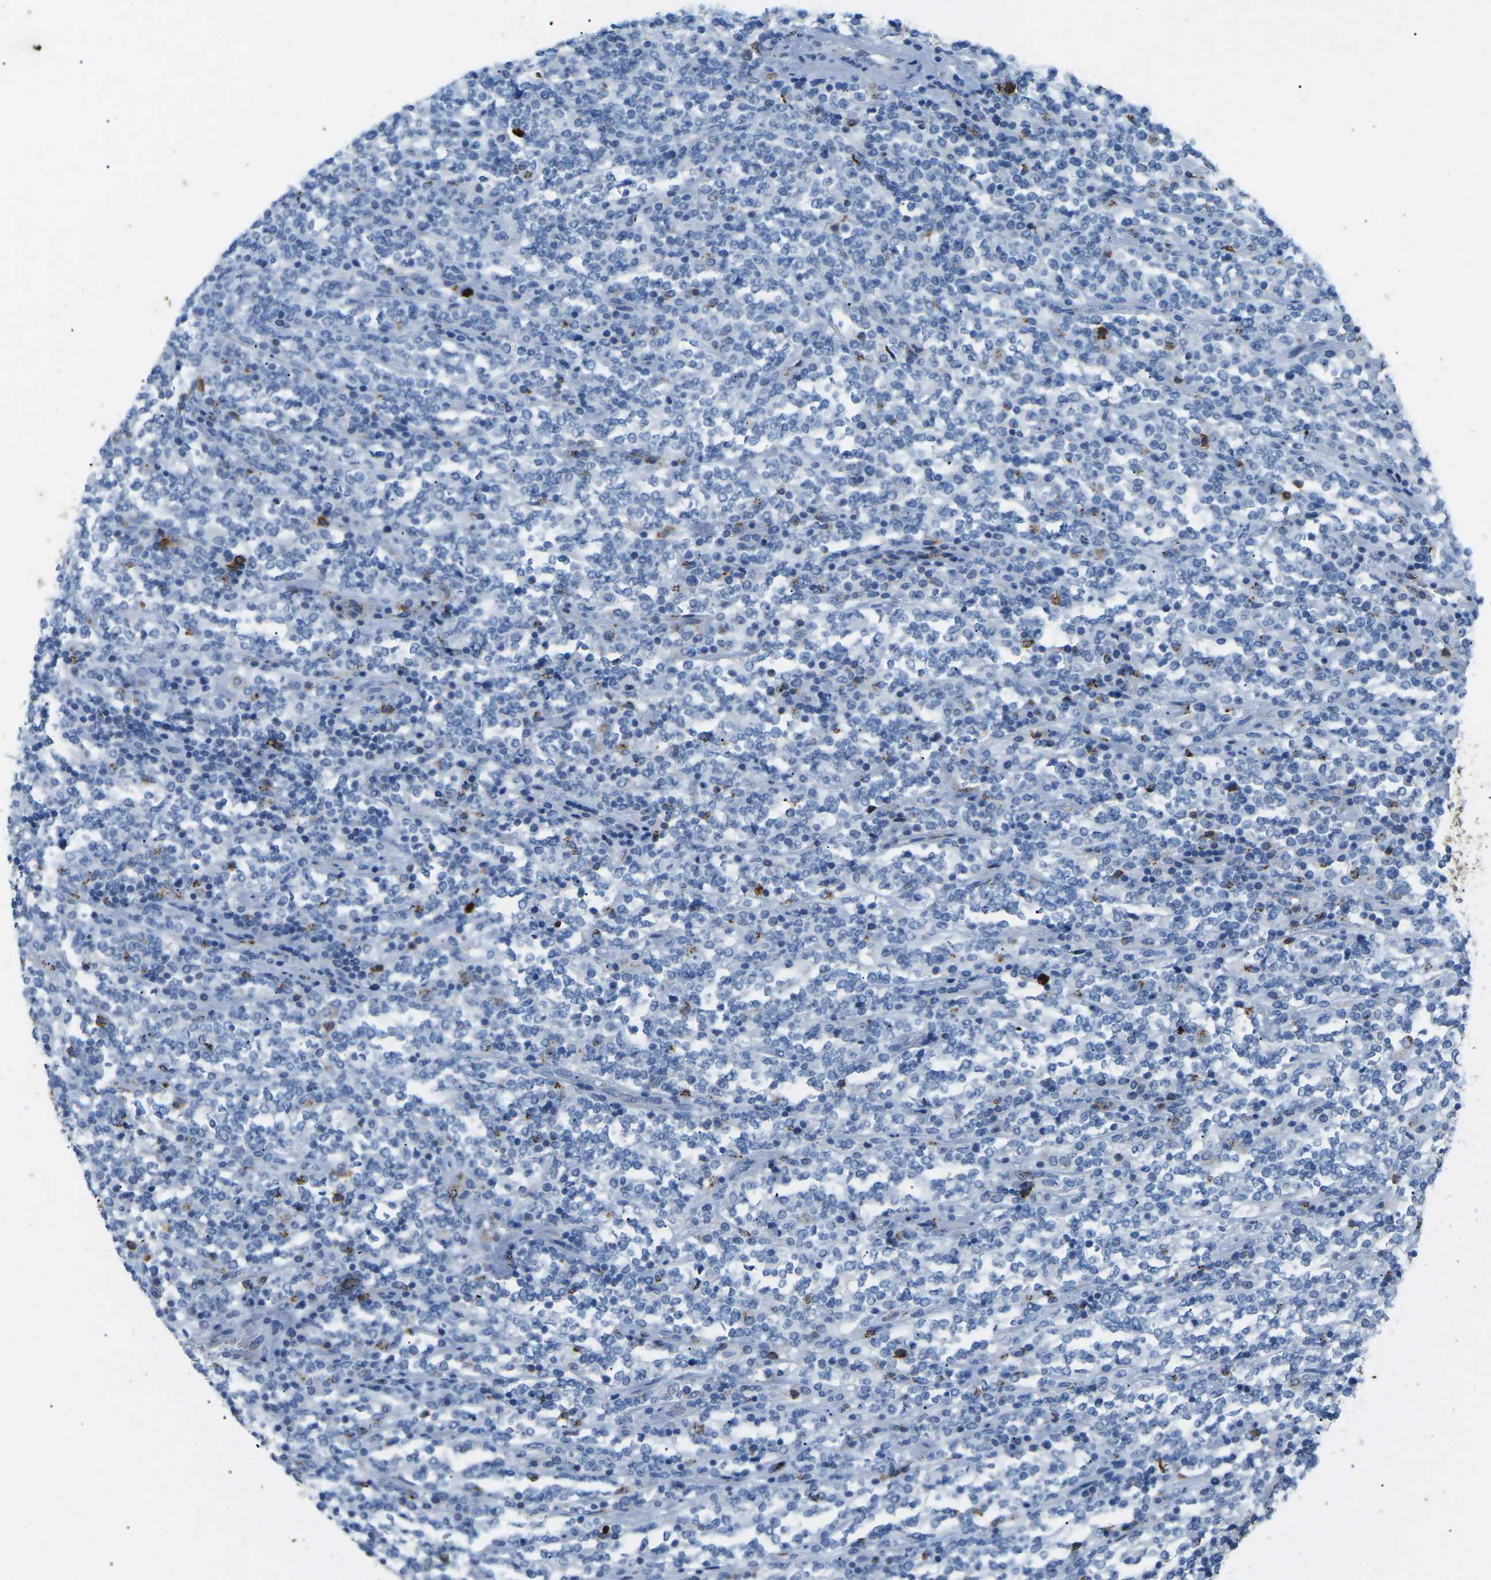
{"staining": {"intensity": "negative", "quantity": "none", "location": "none"}, "tissue": "lymphoma", "cell_type": "Tumor cells", "image_type": "cancer", "snomed": [{"axis": "morphology", "description": "Malignant lymphoma, non-Hodgkin's type, High grade"}, {"axis": "topography", "description": "Soft tissue"}], "caption": "This is a micrograph of IHC staining of lymphoma, which shows no staining in tumor cells.", "gene": "CTAGE1", "patient": {"sex": "male", "age": 18}}